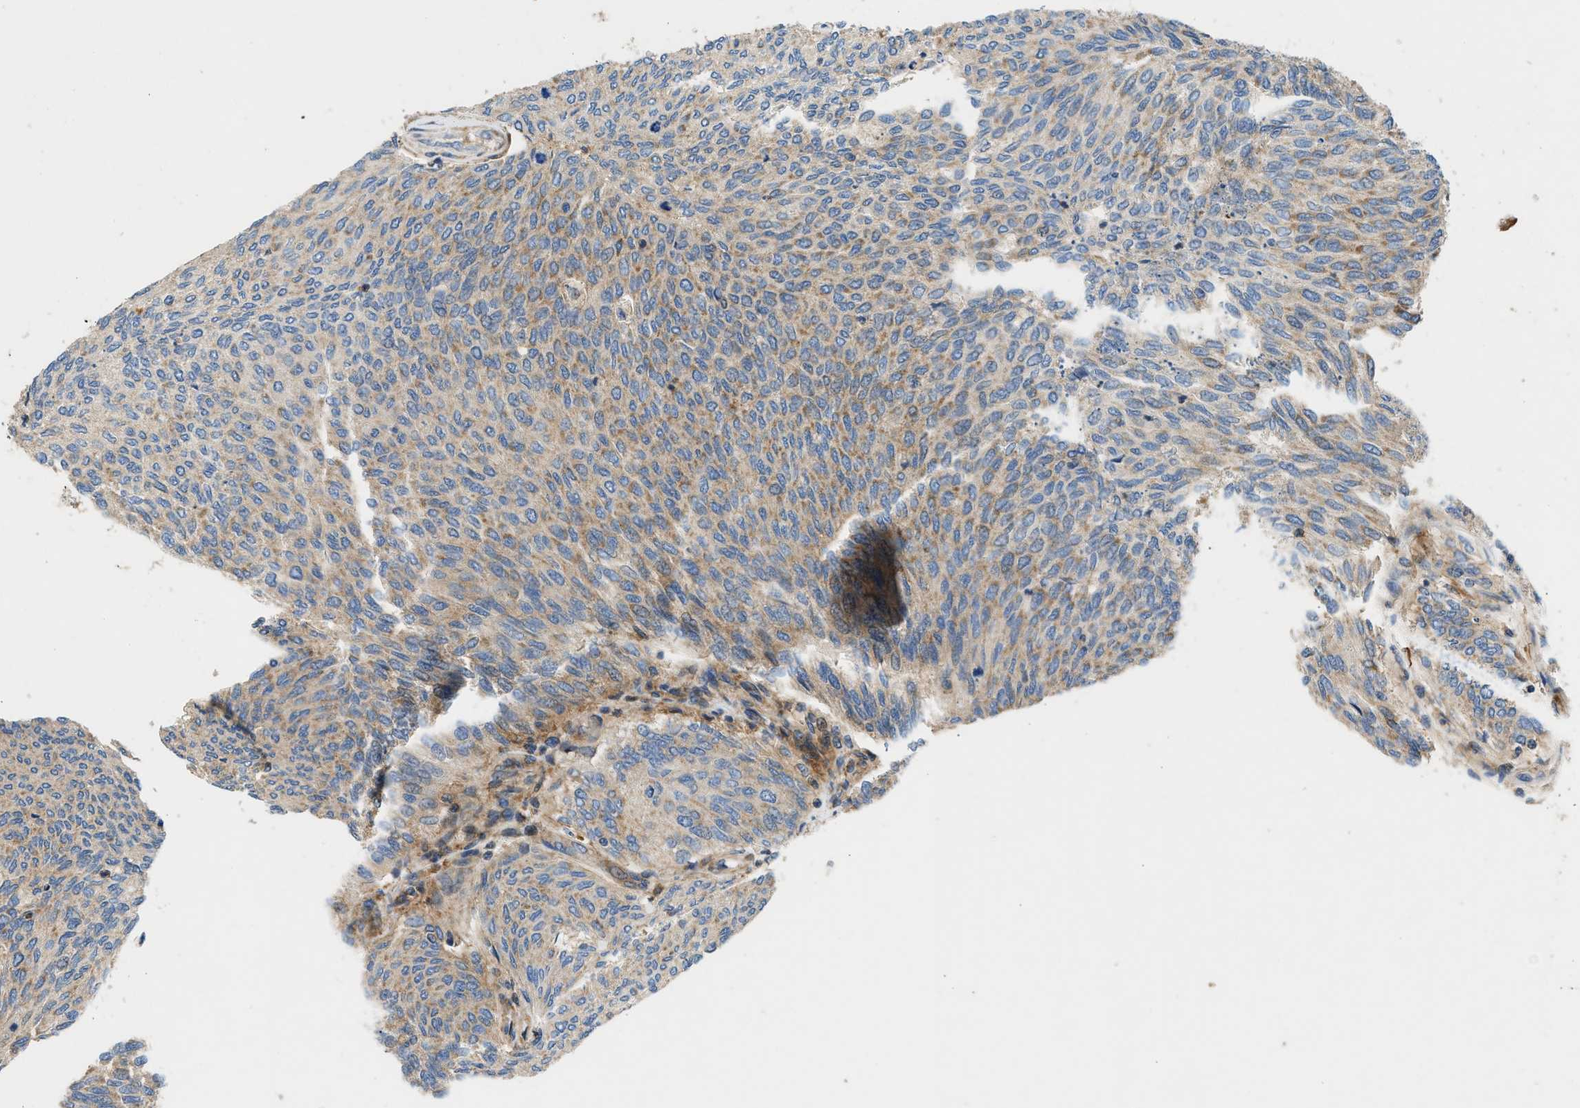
{"staining": {"intensity": "weak", "quantity": "25%-75%", "location": "cytoplasmic/membranous"}, "tissue": "urothelial cancer", "cell_type": "Tumor cells", "image_type": "cancer", "snomed": [{"axis": "morphology", "description": "Urothelial carcinoma, Low grade"}, {"axis": "topography", "description": "Urinary bladder"}], "caption": "Immunohistochemistry (DAB (3,3'-diaminobenzidine)) staining of urothelial cancer exhibits weak cytoplasmic/membranous protein expression in about 25%-75% of tumor cells.", "gene": "DHODH", "patient": {"sex": "female", "age": 79}}